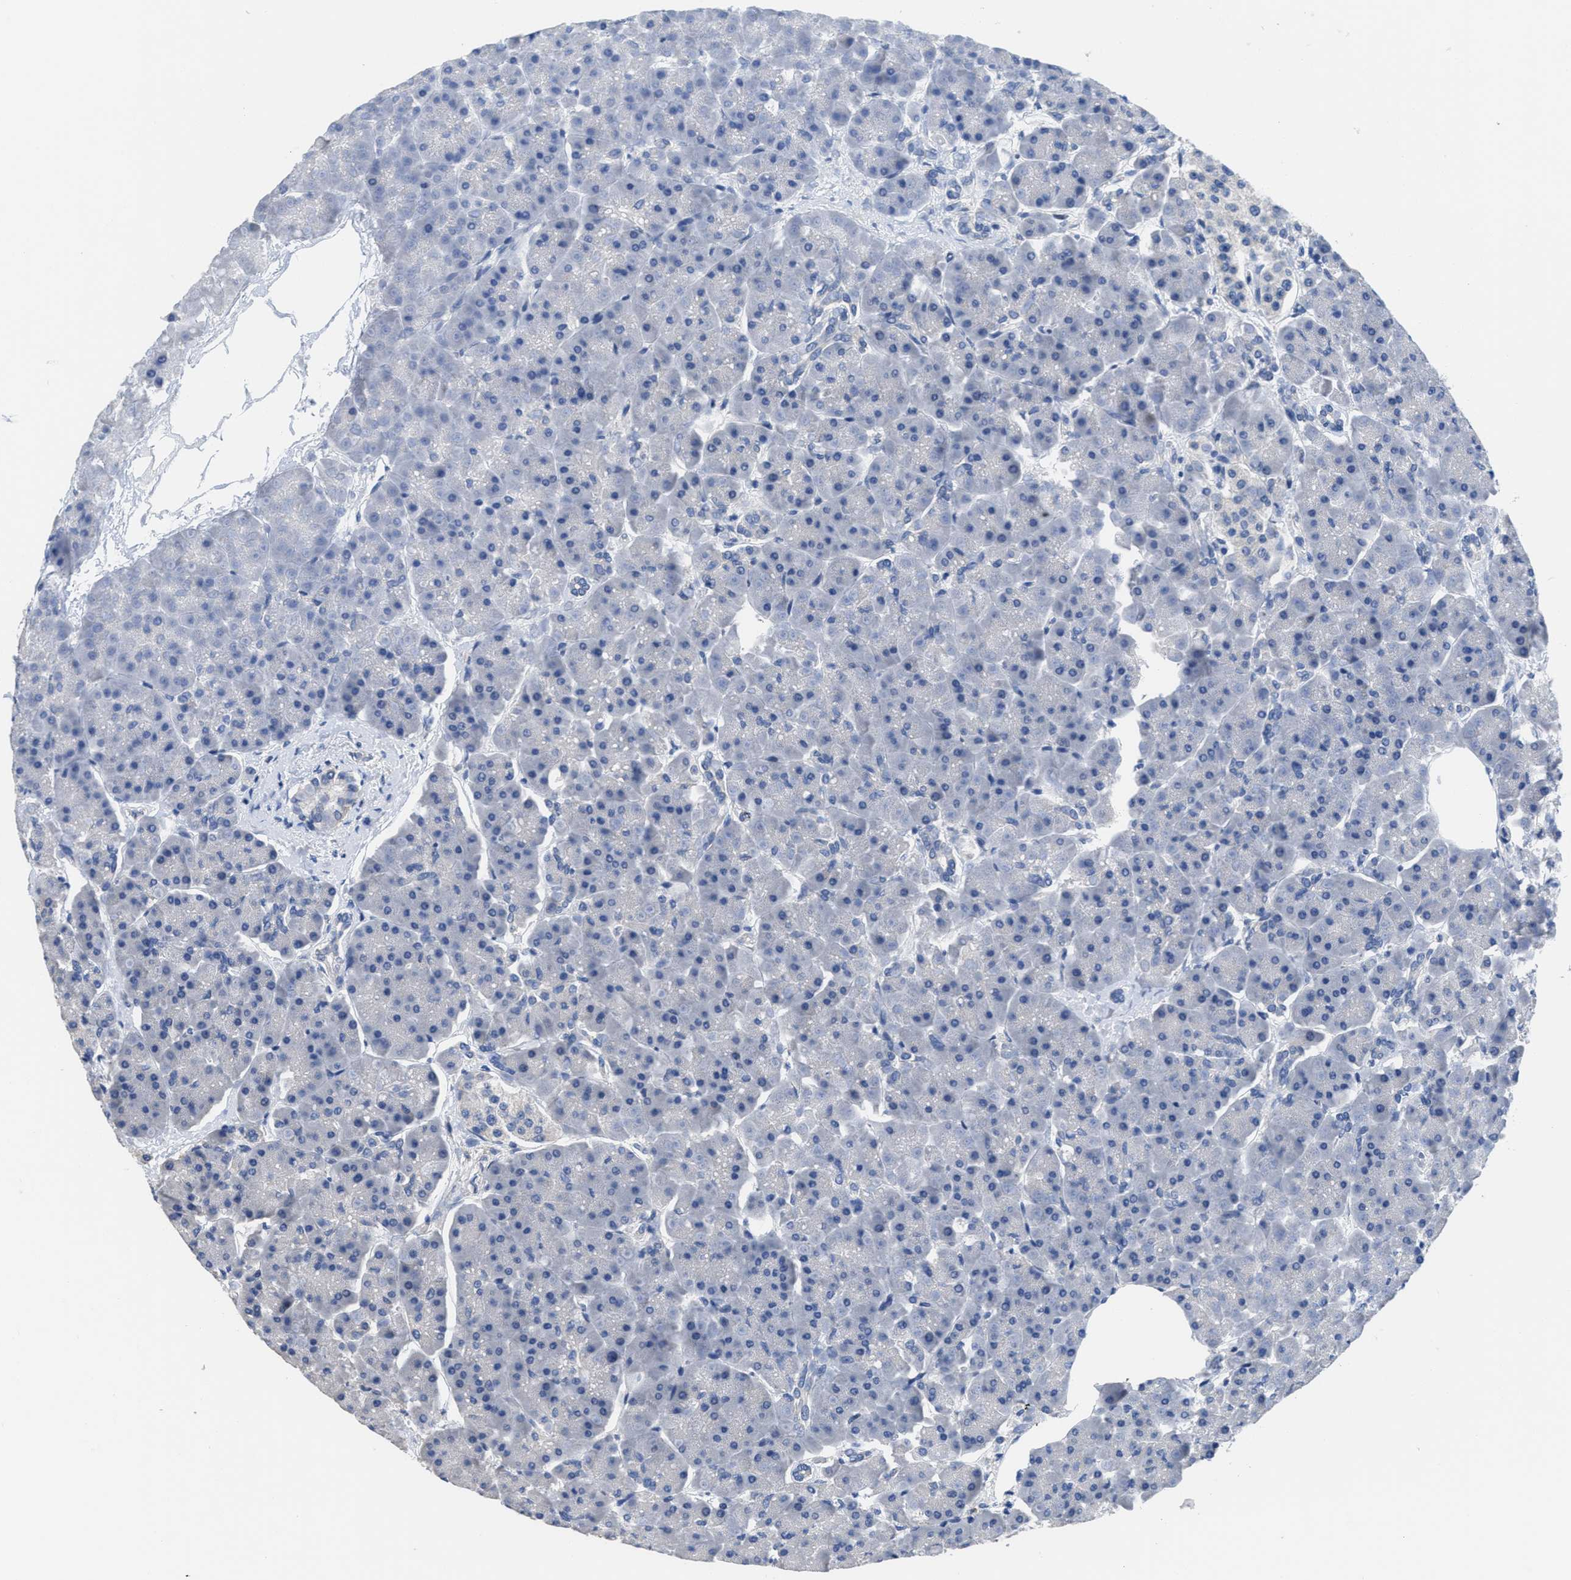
{"staining": {"intensity": "negative", "quantity": "none", "location": "none"}, "tissue": "pancreas", "cell_type": "Exocrine glandular cells", "image_type": "normal", "snomed": [{"axis": "morphology", "description": "Normal tissue, NOS"}, {"axis": "topography", "description": "Pancreas"}], "caption": "The immunohistochemistry (IHC) photomicrograph has no significant expression in exocrine glandular cells of pancreas. Nuclei are stained in blue.", "gene": "CA9", "patient": {"sex": "female", "age": 70}}